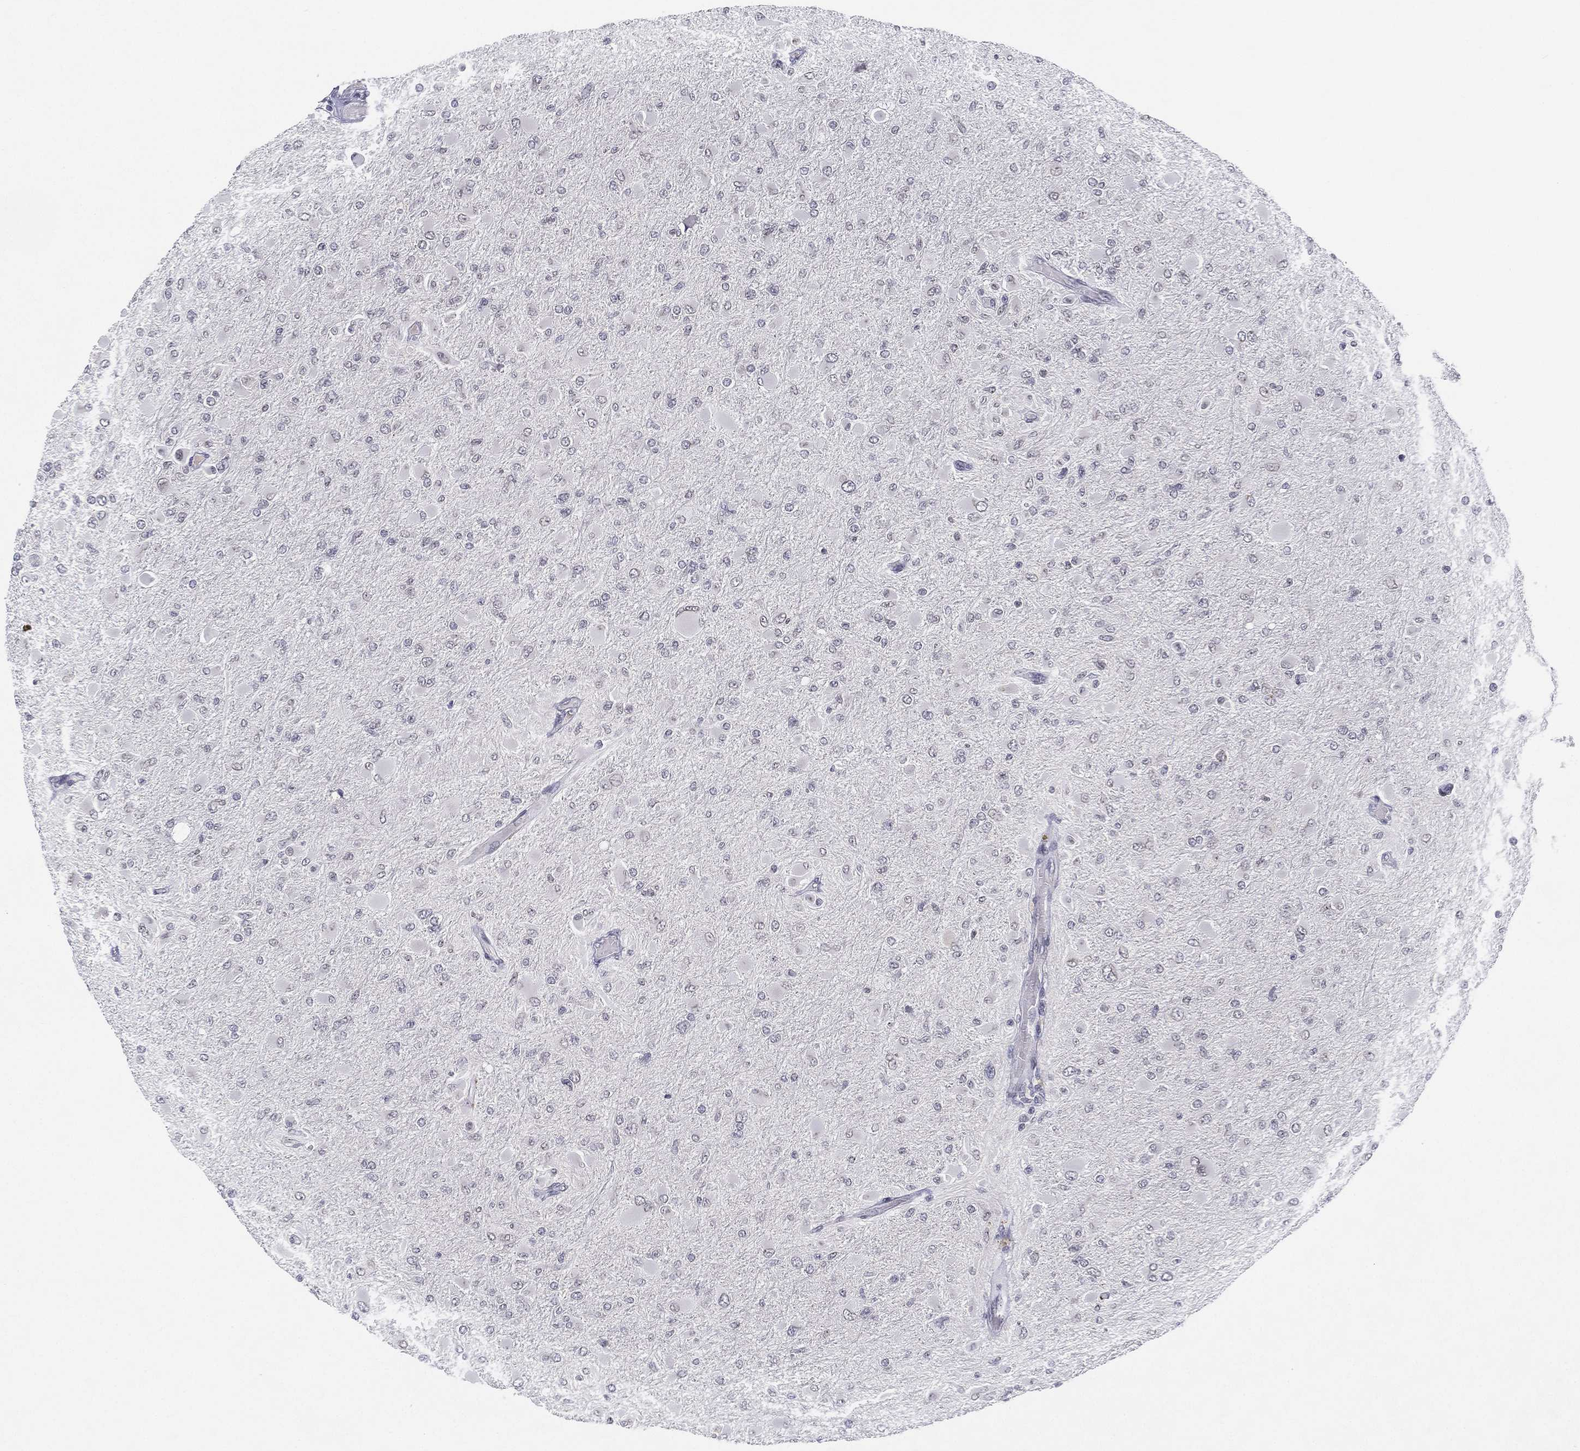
{"staining": {"intensity": "negative", "quantity": "none", "location": "none"}, "tissue": "glioma", "cell_type": "Tumor cells", "image_type": "cancer", "snomed": [{"axis": "morphology", "description": "Glioma, malignant, High grade"}, {"axis": "topography", "description": "Cerebral cortex"}], "caption": "Immunohistochemistry histopathology image of neoplastic tissue: high-grade glioma (malignant) stained with DAB (3,3'-diaminobenzidine) exhibits no significant protein staining in tumor cells.", "gene": "MS4A8", "patient": {"sex": "female", "age": 36}}